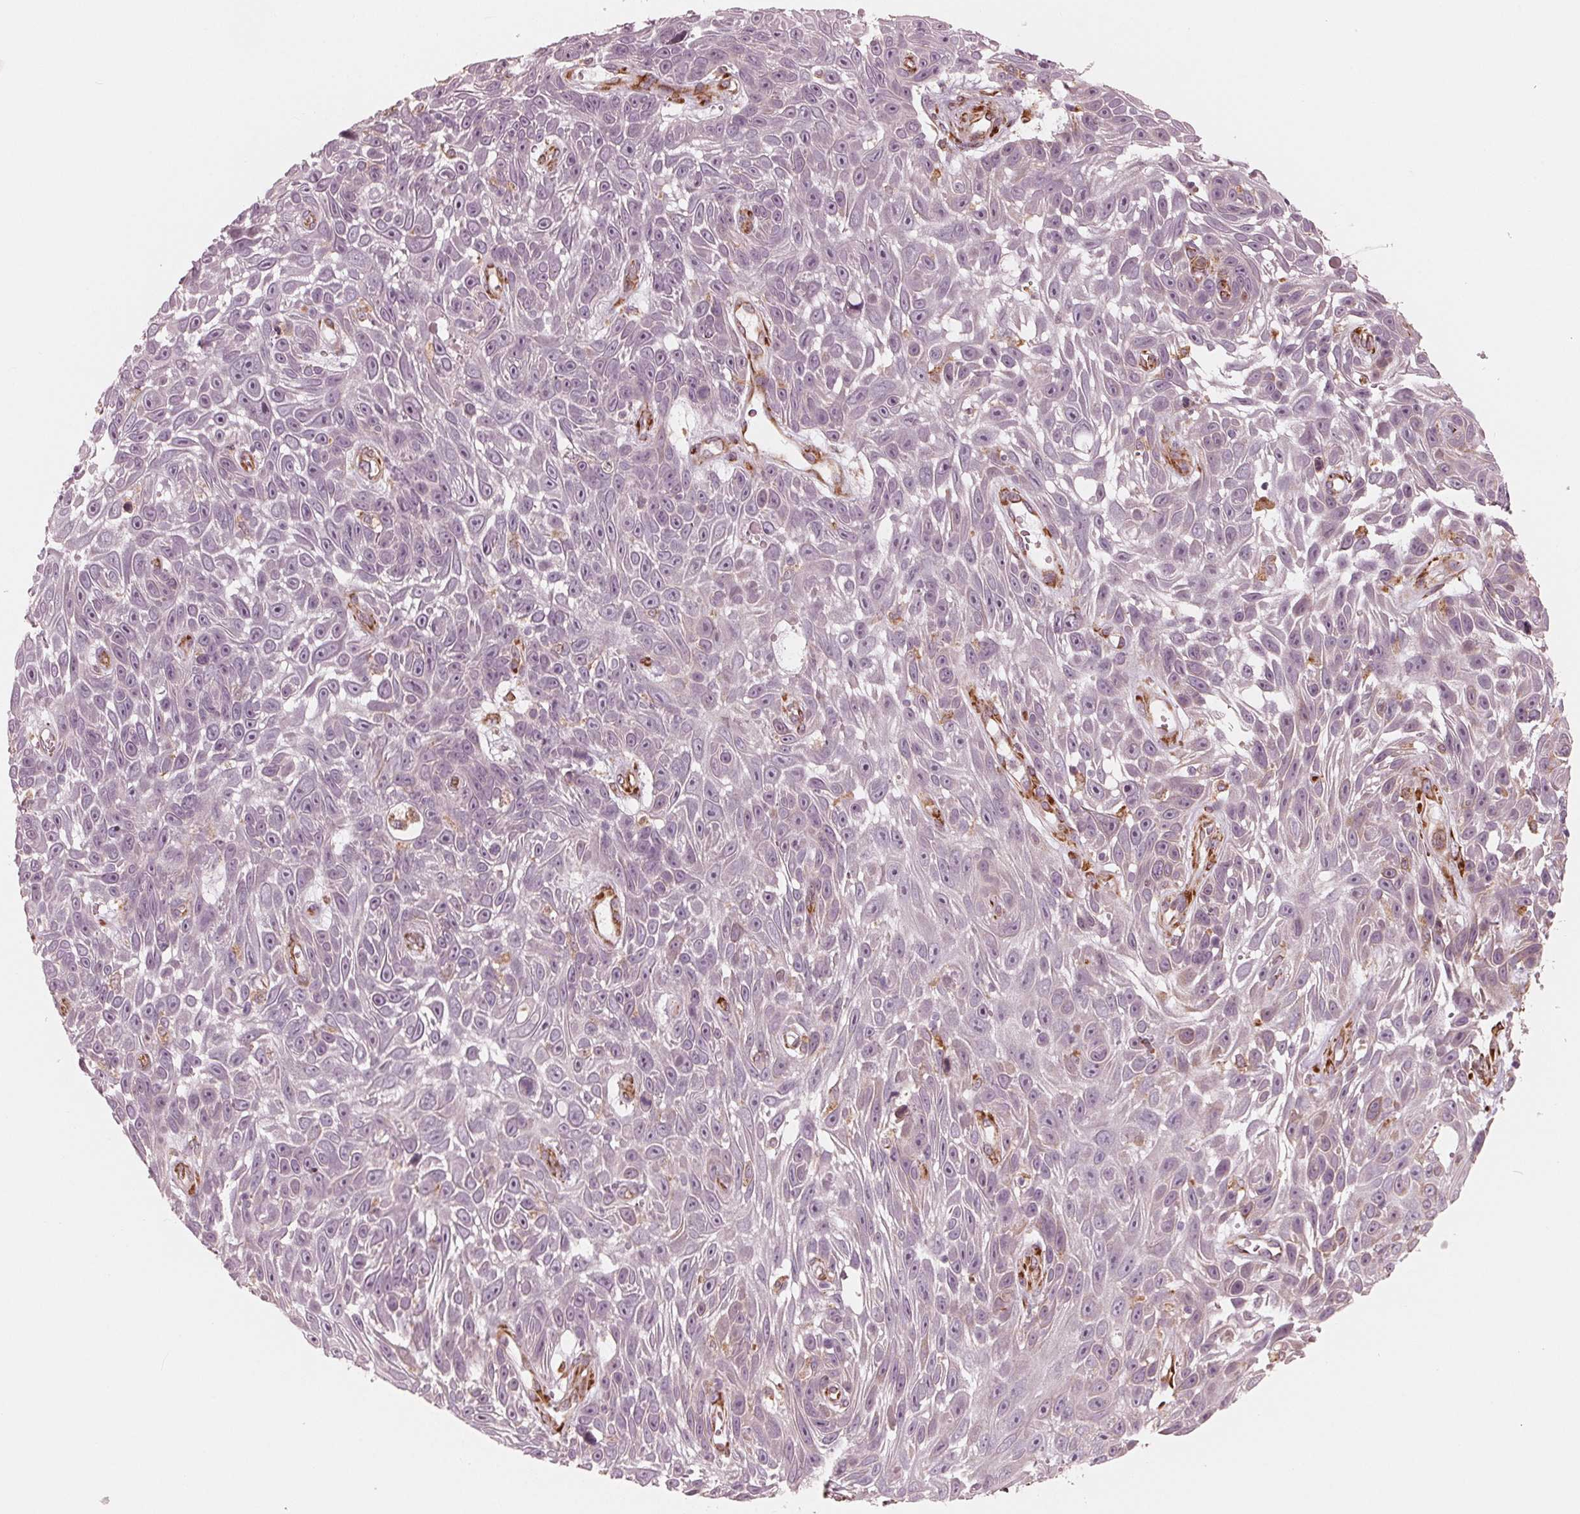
{"staining": {"intensity": "weak", "quantity": "<25%", "location": "cytoplasmic/membranous"}, "tissue": "skin cancer", "cell_type": "Tumor cells", "image_type": "cancer", "snomed": [{"axis": "morphology", "description": "Squamous cell carcinoma, NOS"}, {"axis": "topography", "description": "Skin"}], "caption": "Skin cancer (squamous cell carcinoma) was stained to show a protein in brown. There is no significant expression in tumor cells.", "gene": "IKBIP", "patient": {"sex": "male", "age": 82}}